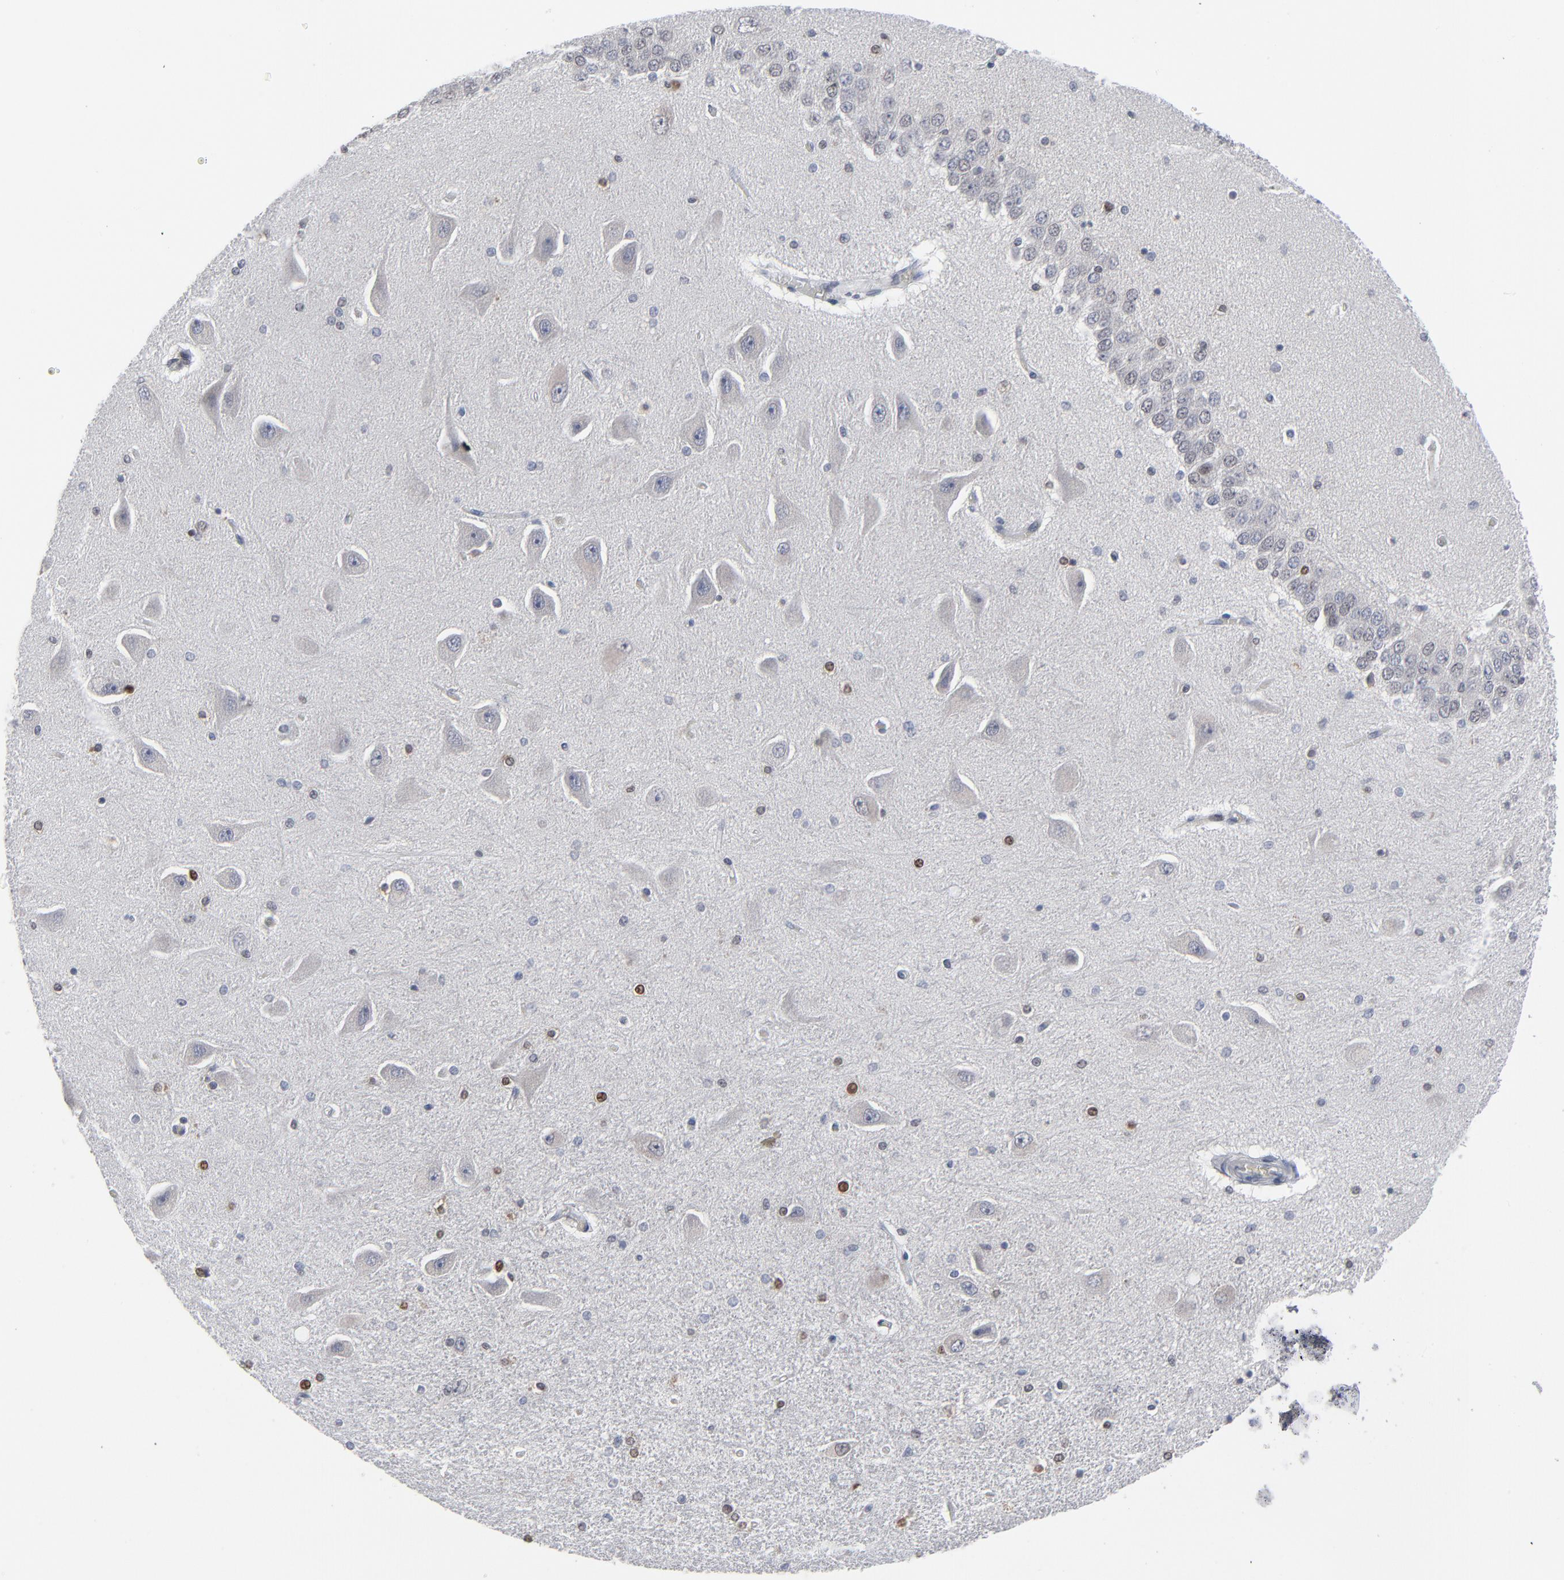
{"staining": {"intensity": "moderate", "quantity": "25%-75%", "location": "nuclear"}, "tissue": "hippocampus", "cell_type": "Glial cells", "image_type": "normal", "snomed": [{"axis": "morphology", "description": "Normal tissue, NOS"}, {"axis": "topography", "description": "Hippocampus"}], "caption": "Brown immunohistochemical staining in unremarkable human hippocampus displays moderate nuclear positivity in approximately 25%-75% of glial cells. (Stains: DAB in brown, nuclei in blue, Microscopy: brightfield microscopy at high magnification).", "gene": "FOXN2", "patient": {"sex": "female", "age": 54}}